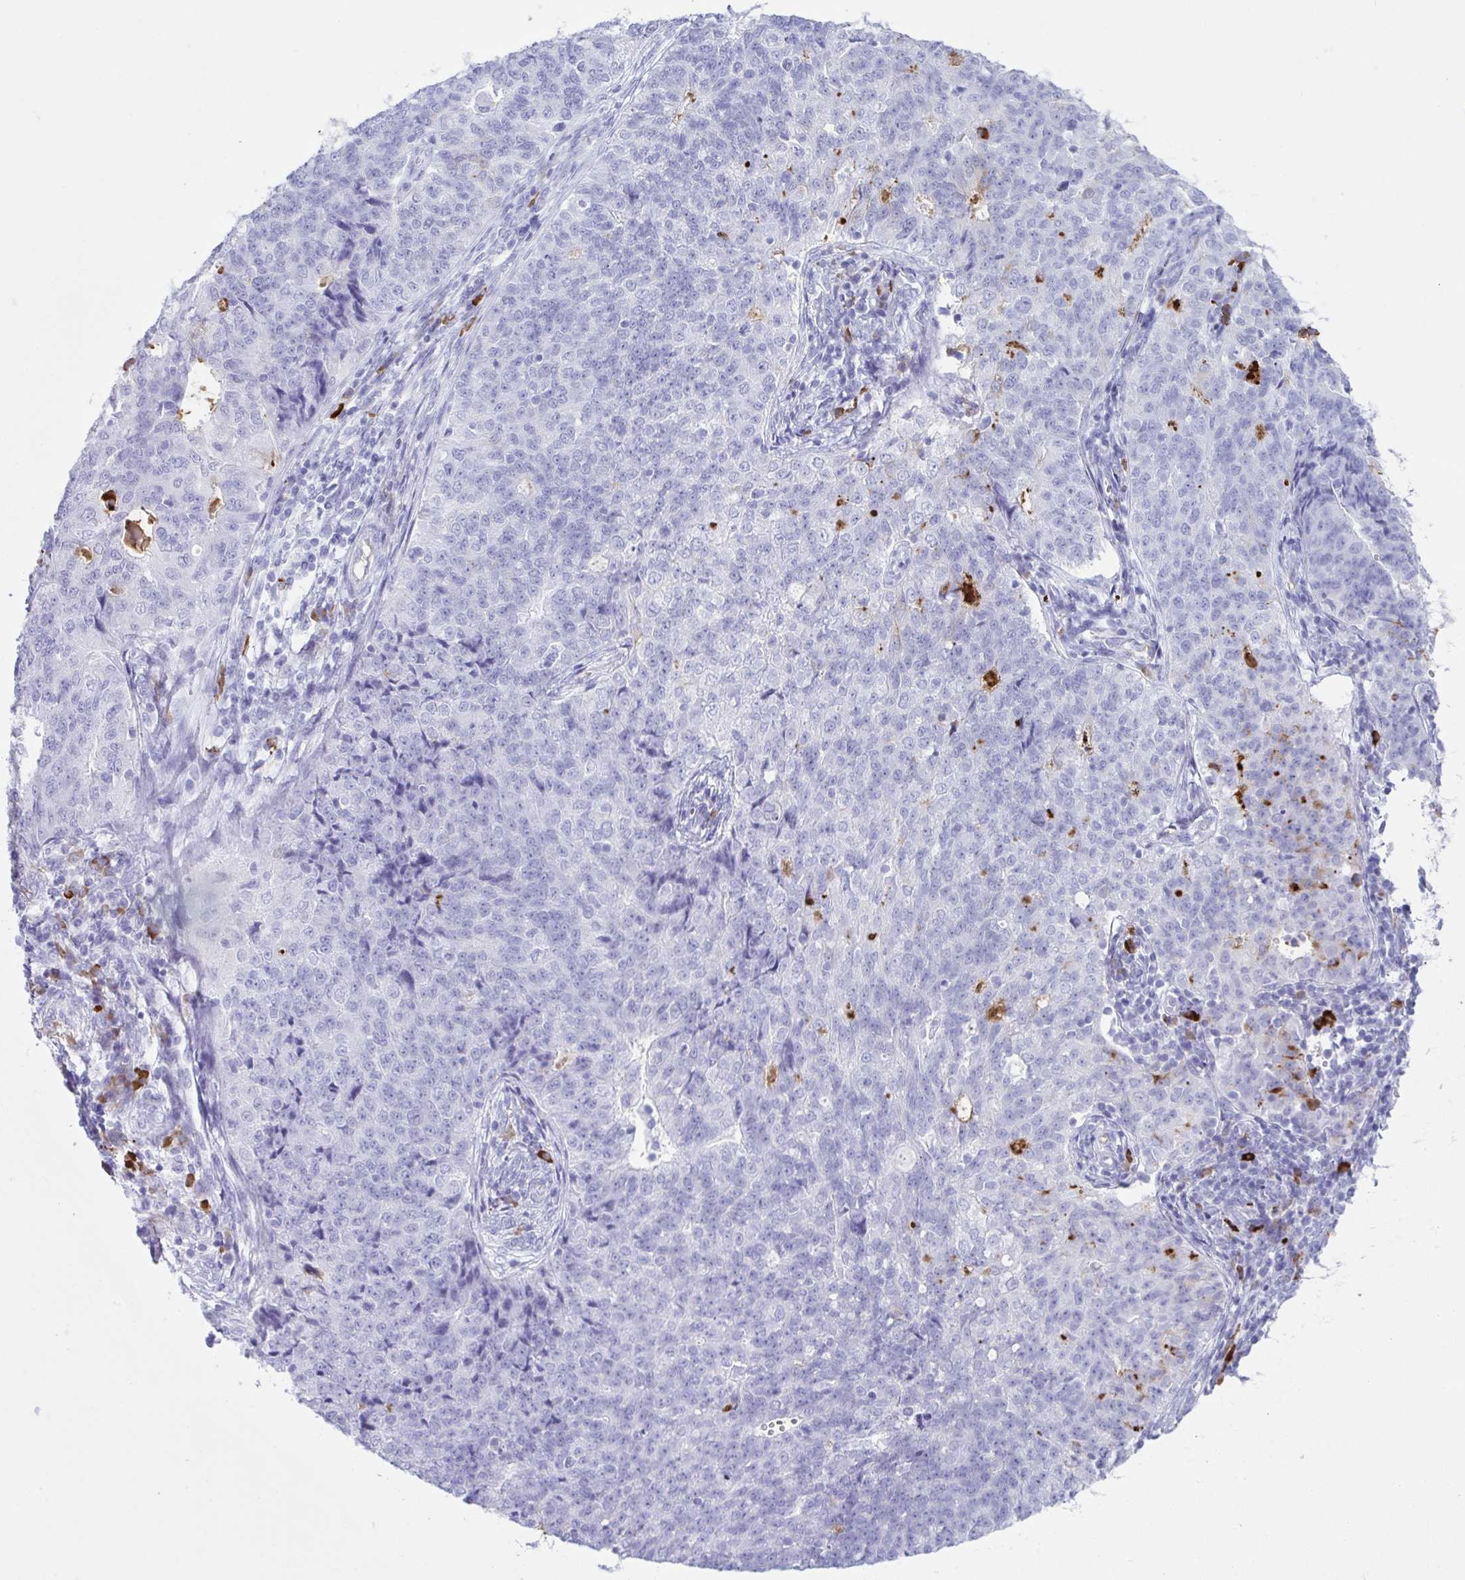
{"staining": {"intensity": "negative", "quantity": "none", "location": "none"}, "tissue": "endometrial cancer", "cell_type": "Tumor cells", "image_type": "cancer", "snomed": [{"axis": "morphology", "description": "Adenocarcinoma, NOS"}, {"axis": "topography", "description": "Endometrium"}], "caption": "A high-resolution histopathology image shows IHC staining of adenocarcinoma (endometrial), which shows no significant expression in tumor cells. (DAB (3,3'-diaminobenzidine) immunohistochemistry (IHC), high magnification).", "gene": "JCHAIN", "patient": {"sex": "female", "age": 43}}